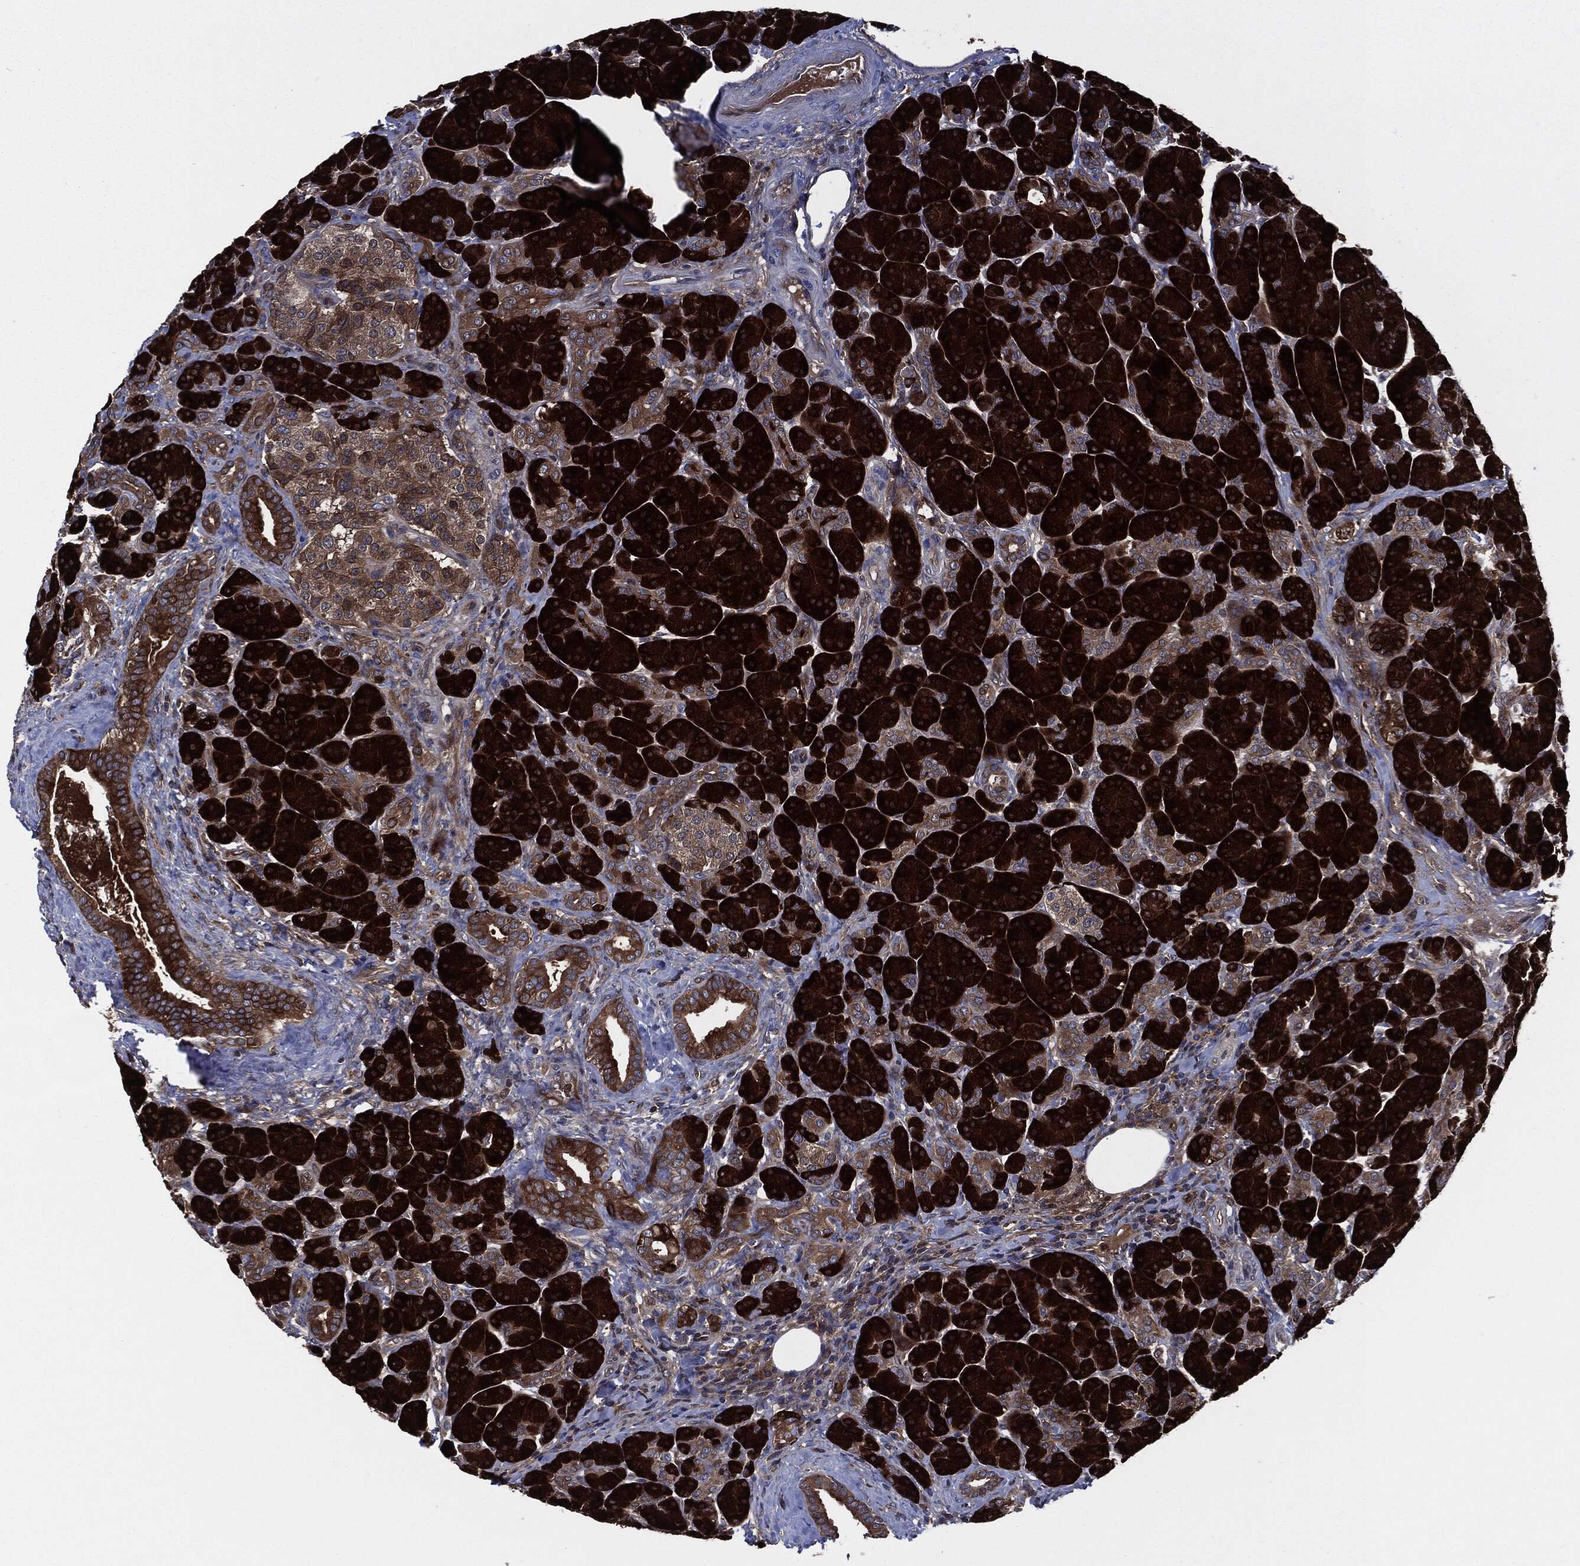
{"staining": {"intensity": "strong", "quantity": ">75%", "location": "cytoplasmic/membranous"}, "tissue": "pancreas", "cell_type": "Exocrine glandular cells", "image_type": "normal", "snomed": [{"axis": "morphology", "description": "Normal tissue, NOS"}, {"axis": "topography", "description": "Pancreas"}], "caption": "Strong cytoplasmic/membranous staining for a protein is identified in about >75% of exocrine glandular cells of benign pancreas using IHC.", "gene": "XPNPEP1", "patient": {"sex": "female", "age": 63}}